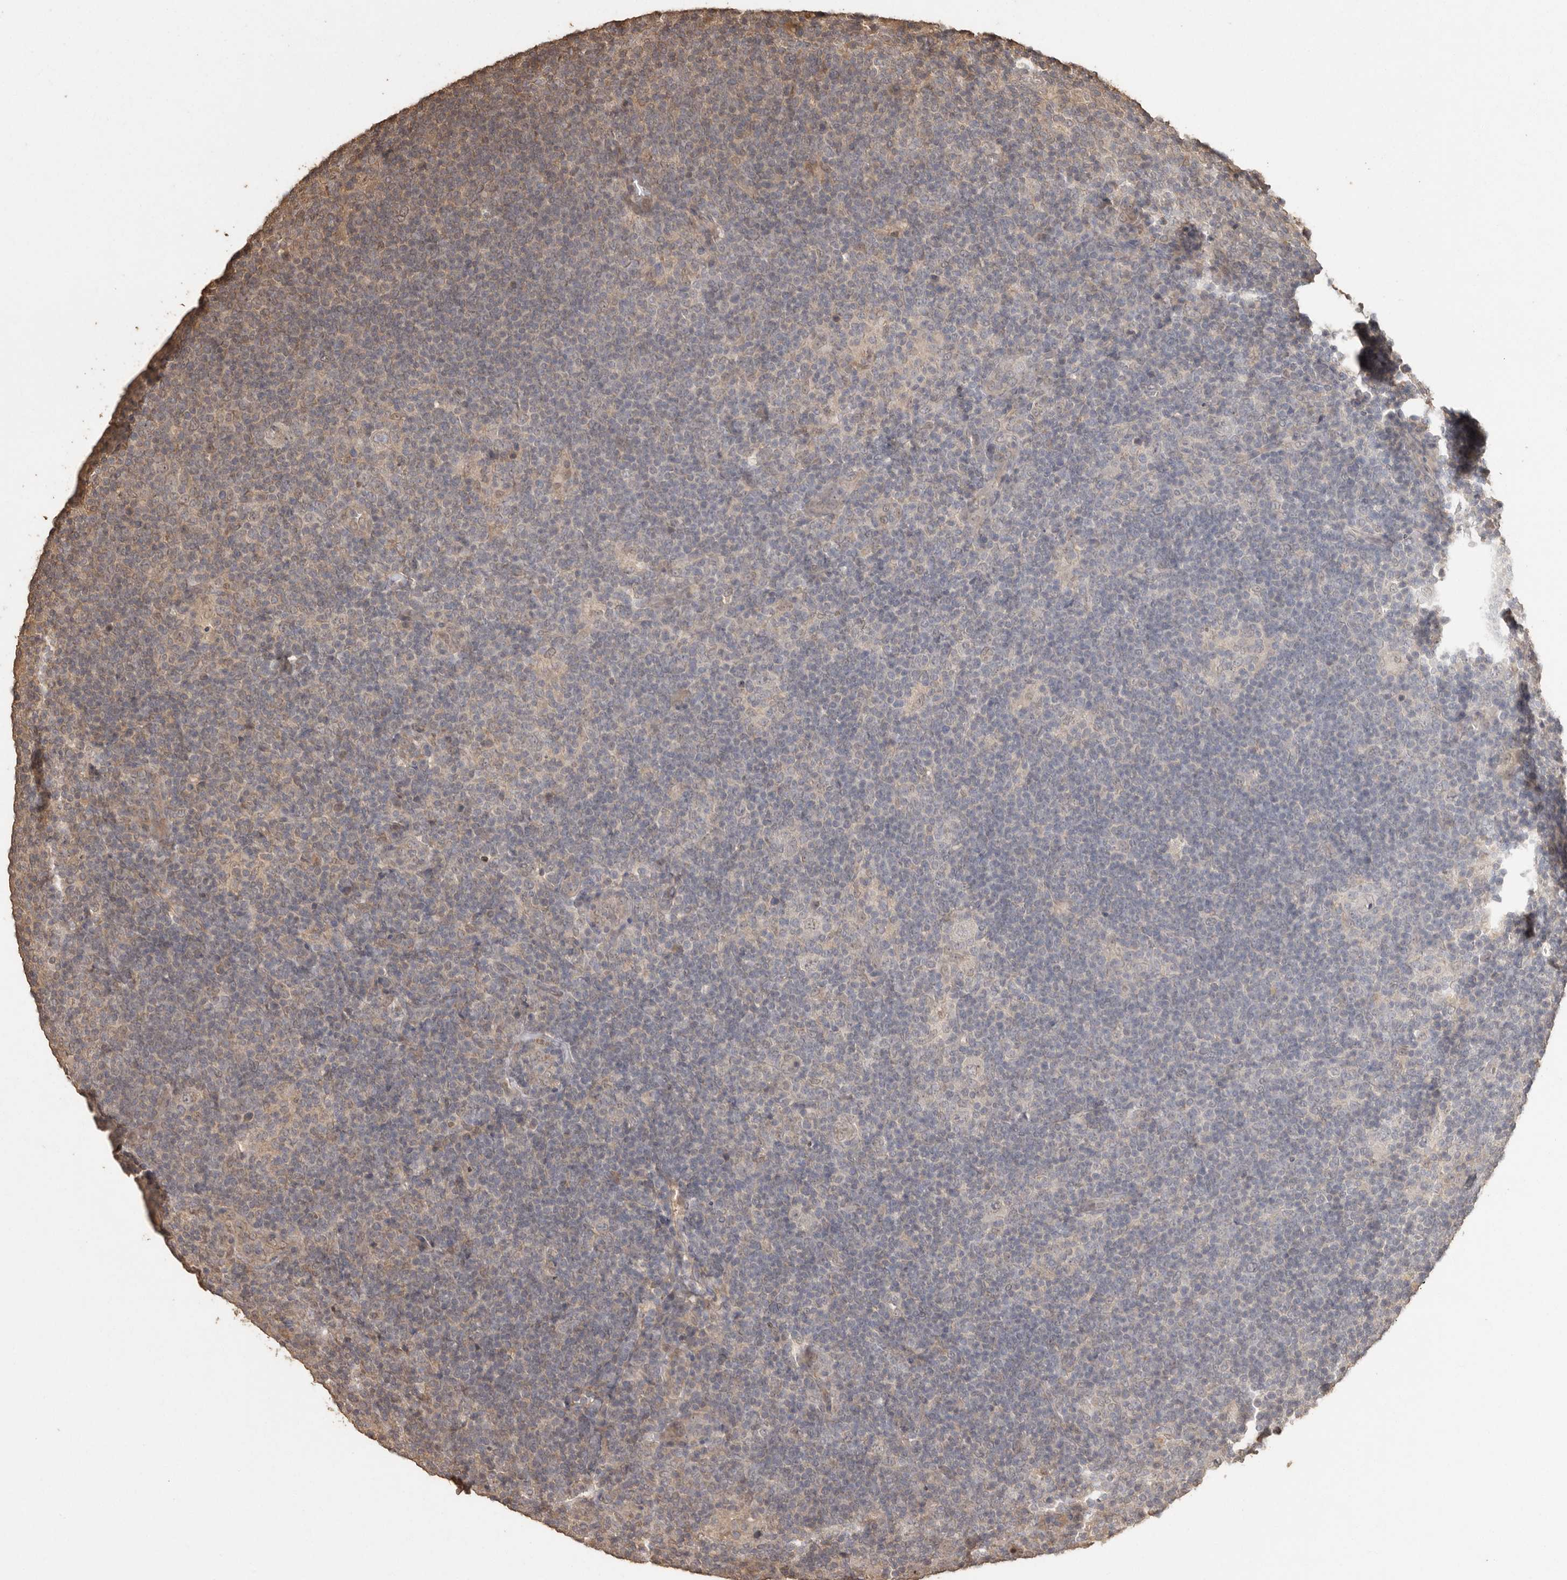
{"staining": {"intensity": "negative", "quantity": "none", "location": "none"}, "tissue": "lymphoma", "cell_type": "Tumor cells", "image_type": "cancer", "snomed": [{"axis": "morphology", "description": "Hodgkin's disease, NOS"}, {"axis": "topography", "description": "Lymph node"}], "caption": "DAB (3,3'-diaminobenzidine) immunohistochemical staining of Hodgkin's disease reveals no significant staining in tumor cells. (DAB (3,3'-diaminobenzidine) IHC, high magnification).", "gene": "NUP43", "patient": {"sex": "female", "age": 57}}